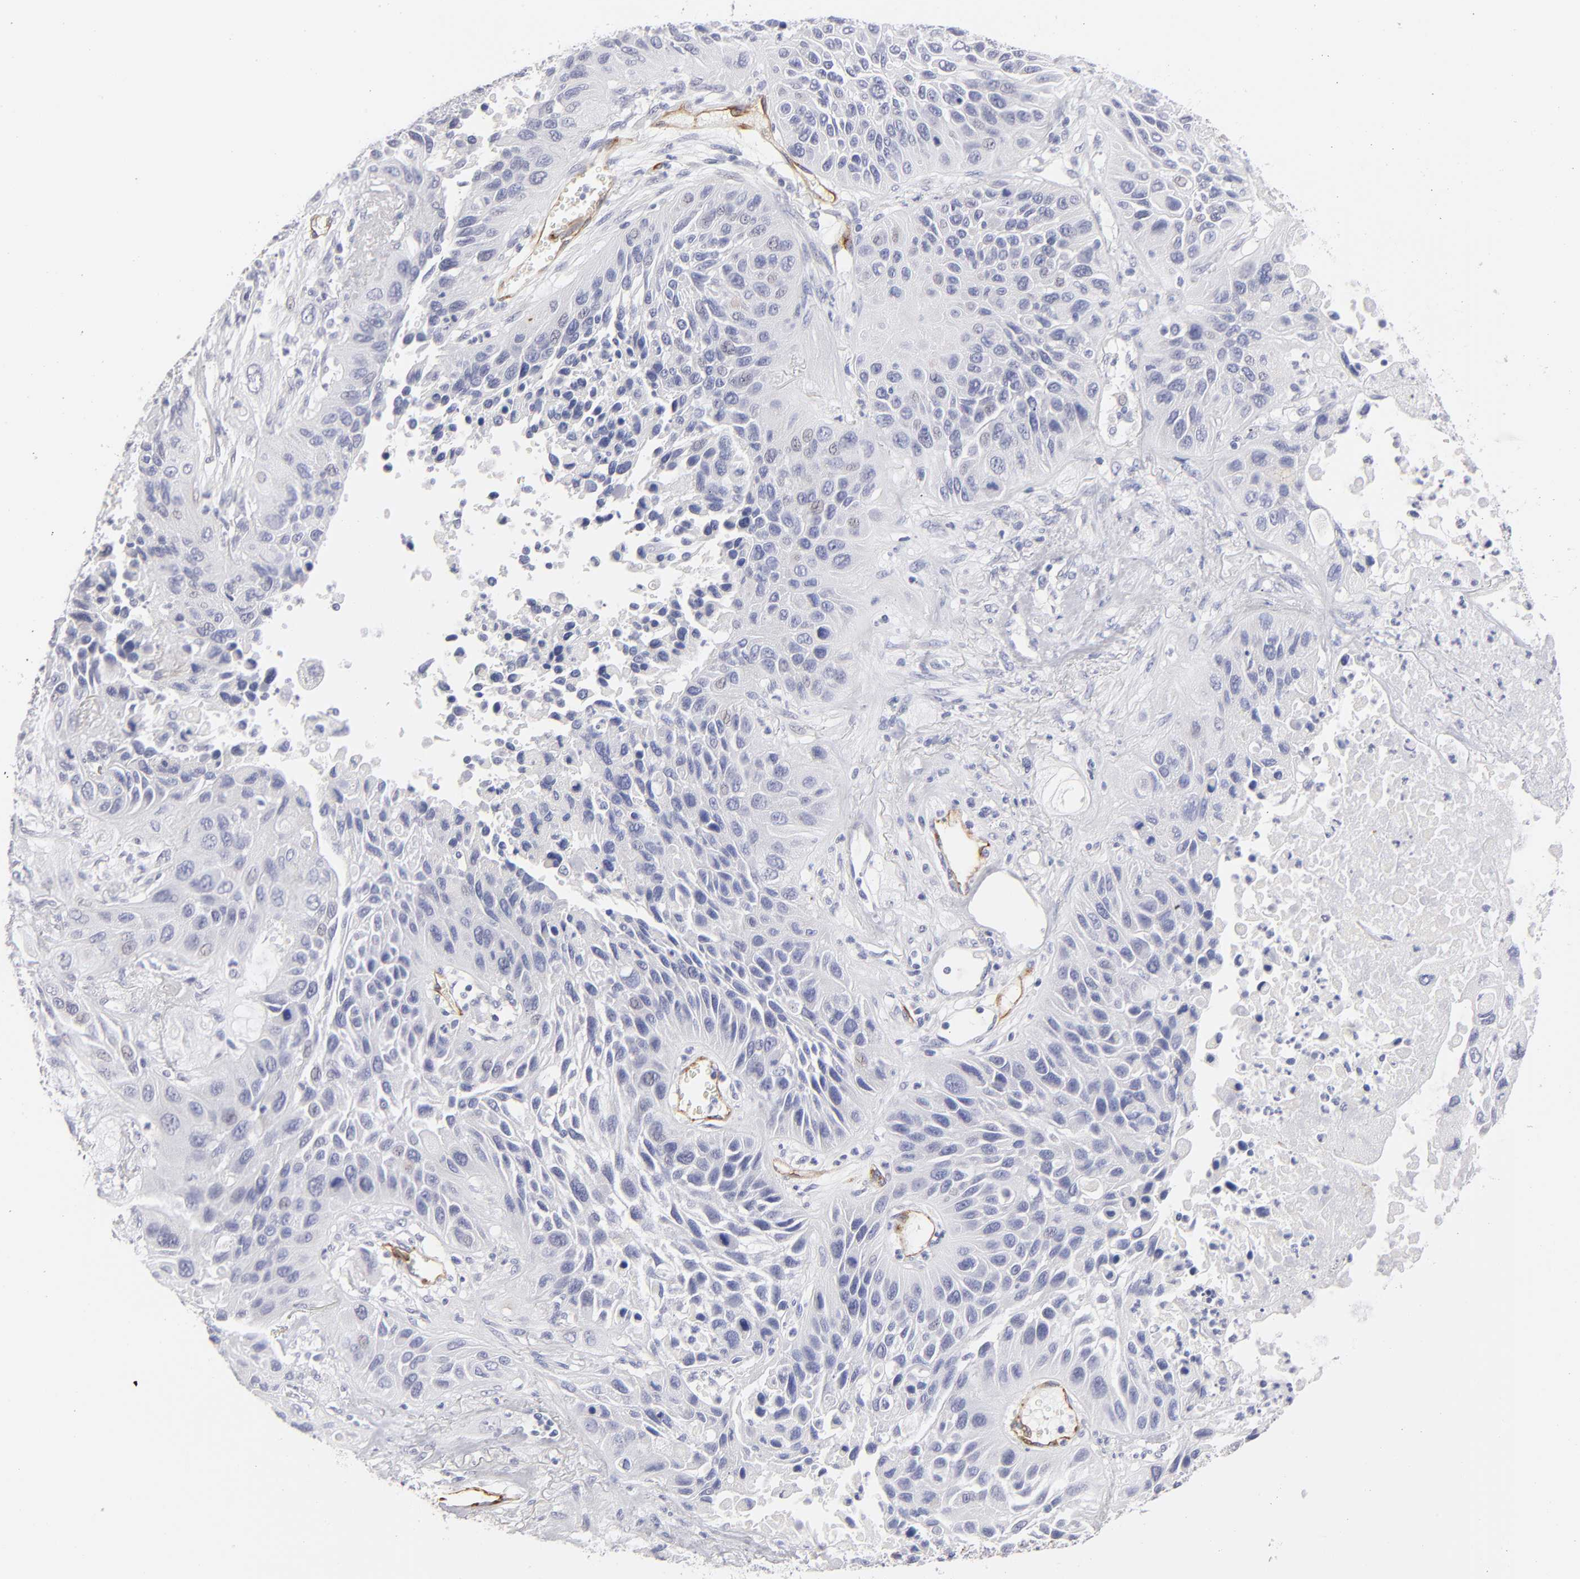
{"staining": {"intensity": "negative", "quantity": "none", "location": "none"}, "tissue": "lung cancer", "cell_type": "Tumor cells", "image_type": "cancer", "snomed": [{"axis": "morphology", "description": "Squamous cell carcinoma, NOS"}, {"axis": "topography", "description": "Lung"}], "caption": "The micrograph exhibits no staining of tumor cells in lung squamous cell carcinoma.", "gene": "PLVAP", "patient": {"sex": "female", "age": 76}}